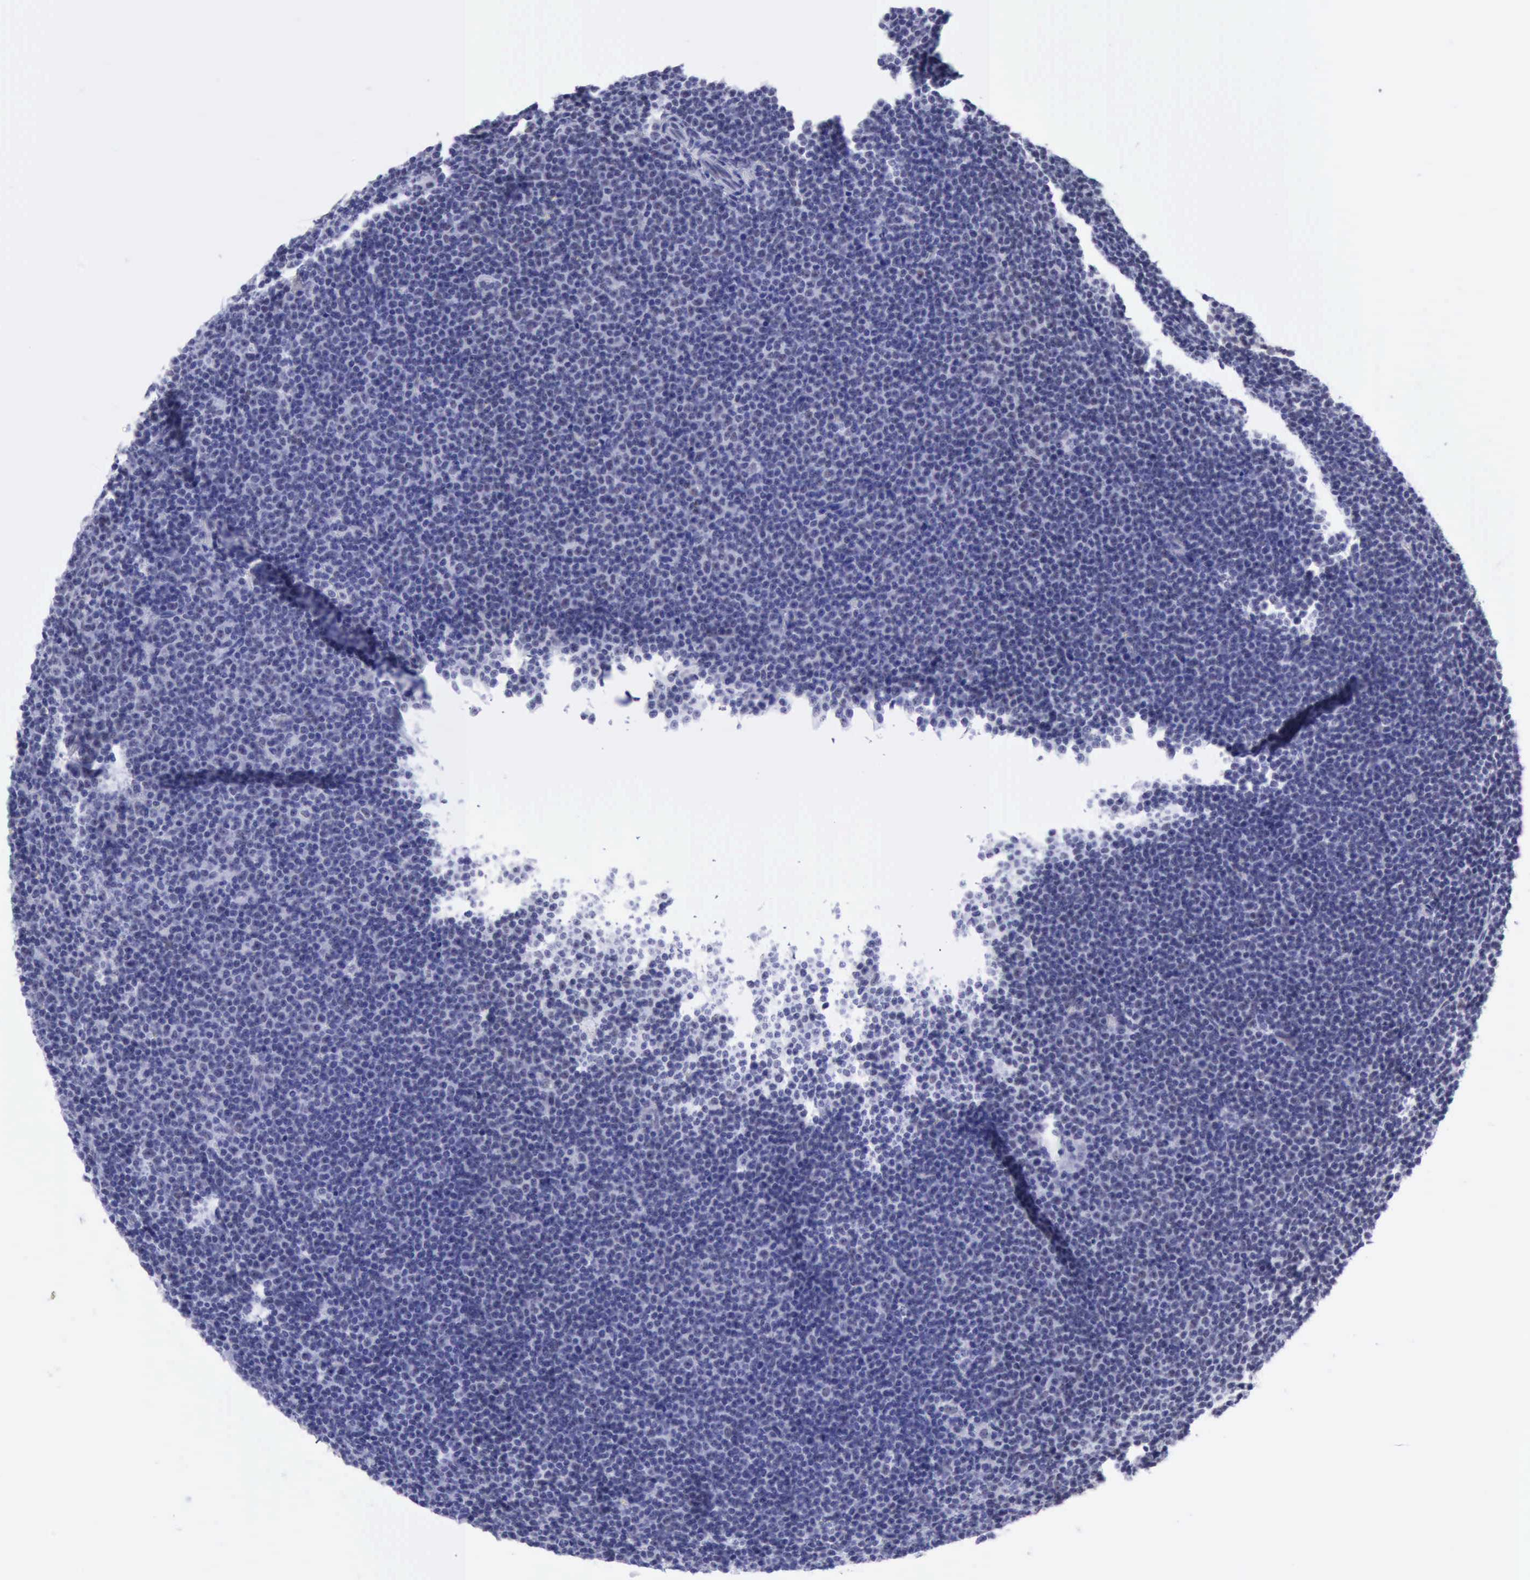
{"staining": {"intensity": "negative", "quantity": "none", "location": "none"}, "tissue": "lymphoma", "cell_type": "Tumor cells", "image_type": "cancer", "snomed": [{"axis": "morphology", "description": "Malignant lymphoma, non-Hodgkin's type, Low grade"}, {"axis": "topography", "description": "Lymph node"}], "caption": "High power microscopy image of an IHC histopathology image of low-grade malignant lymphoma, non-Hodgkin's type, revealing no significant expression in tumor cells. (Immunohistochemistry (ihc), brightfield microscopy, high magnification).", "gene": "ERCC4", "patient": {"sex": "female", "age": 69}}